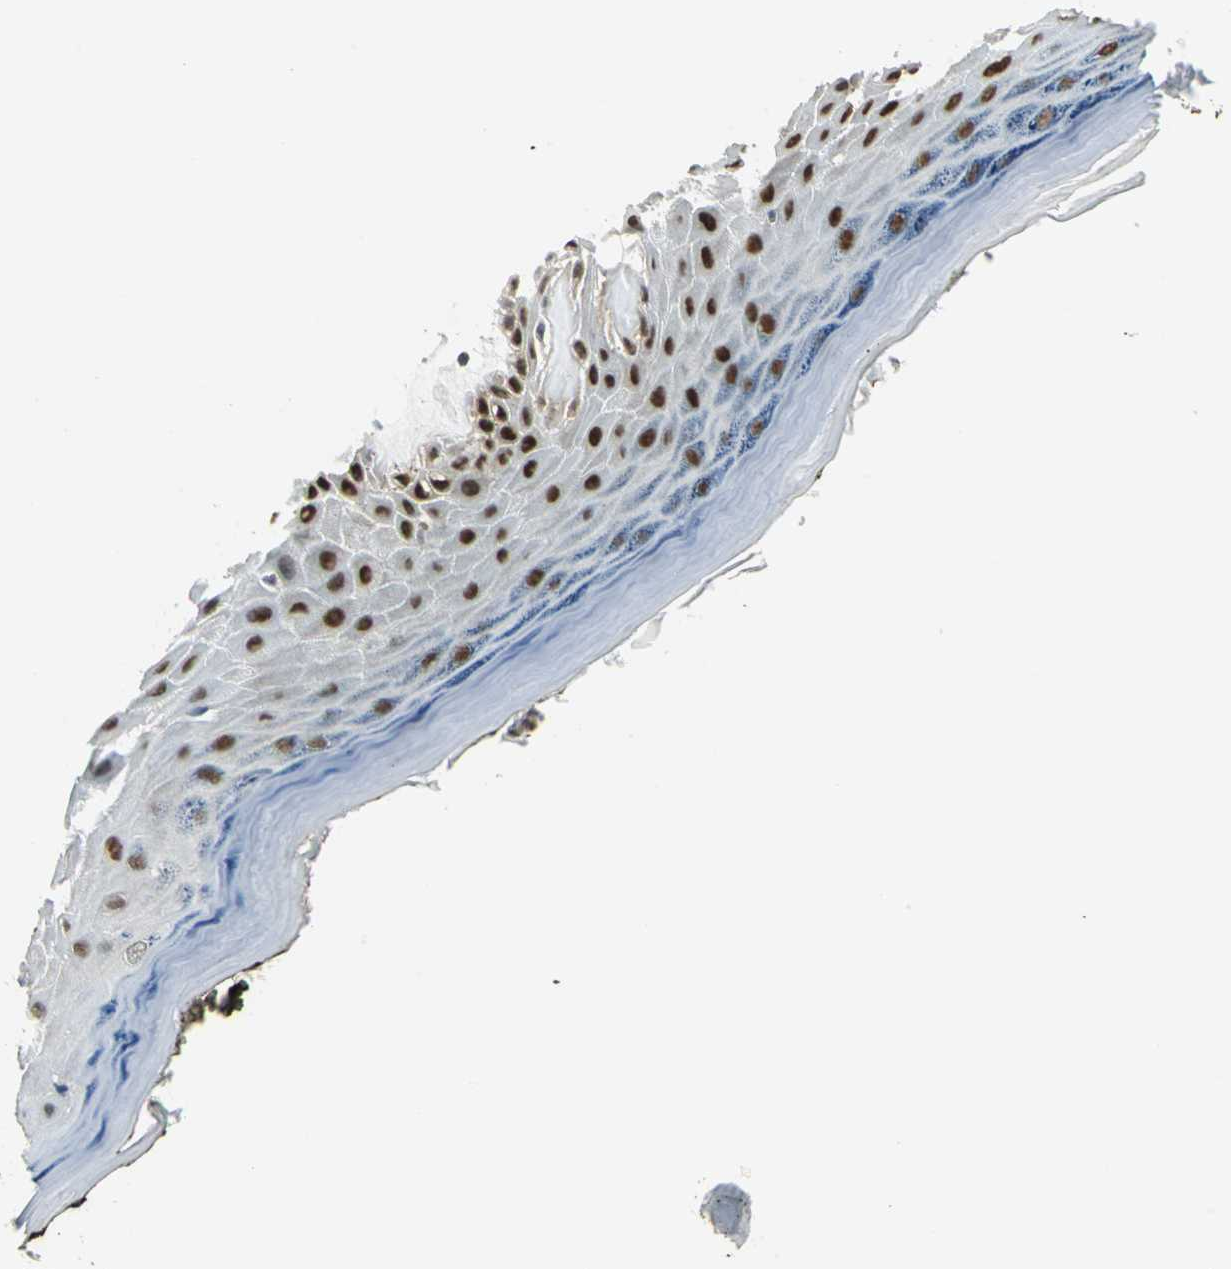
{"staining": {"intensity": "strong", "quantity": ">75%", "location": "nuclear"}, "tissue": "skin", "cell_type": "Epidermal cells", "image_type": "normal", "snomed": [{"axis": "morphology", "description": "Normal tissue, NOS"}, {"axis": "morphology", "description": "Inflammation, NOS"}, {"axis": "topography", "description": "Vulva"}], "caption": "Strong nuclear staining is appreciated in about >75% of epidermal cells in normal skin.", "gene": "NFIA", "patient": {"sex": "female", "age": 84}}